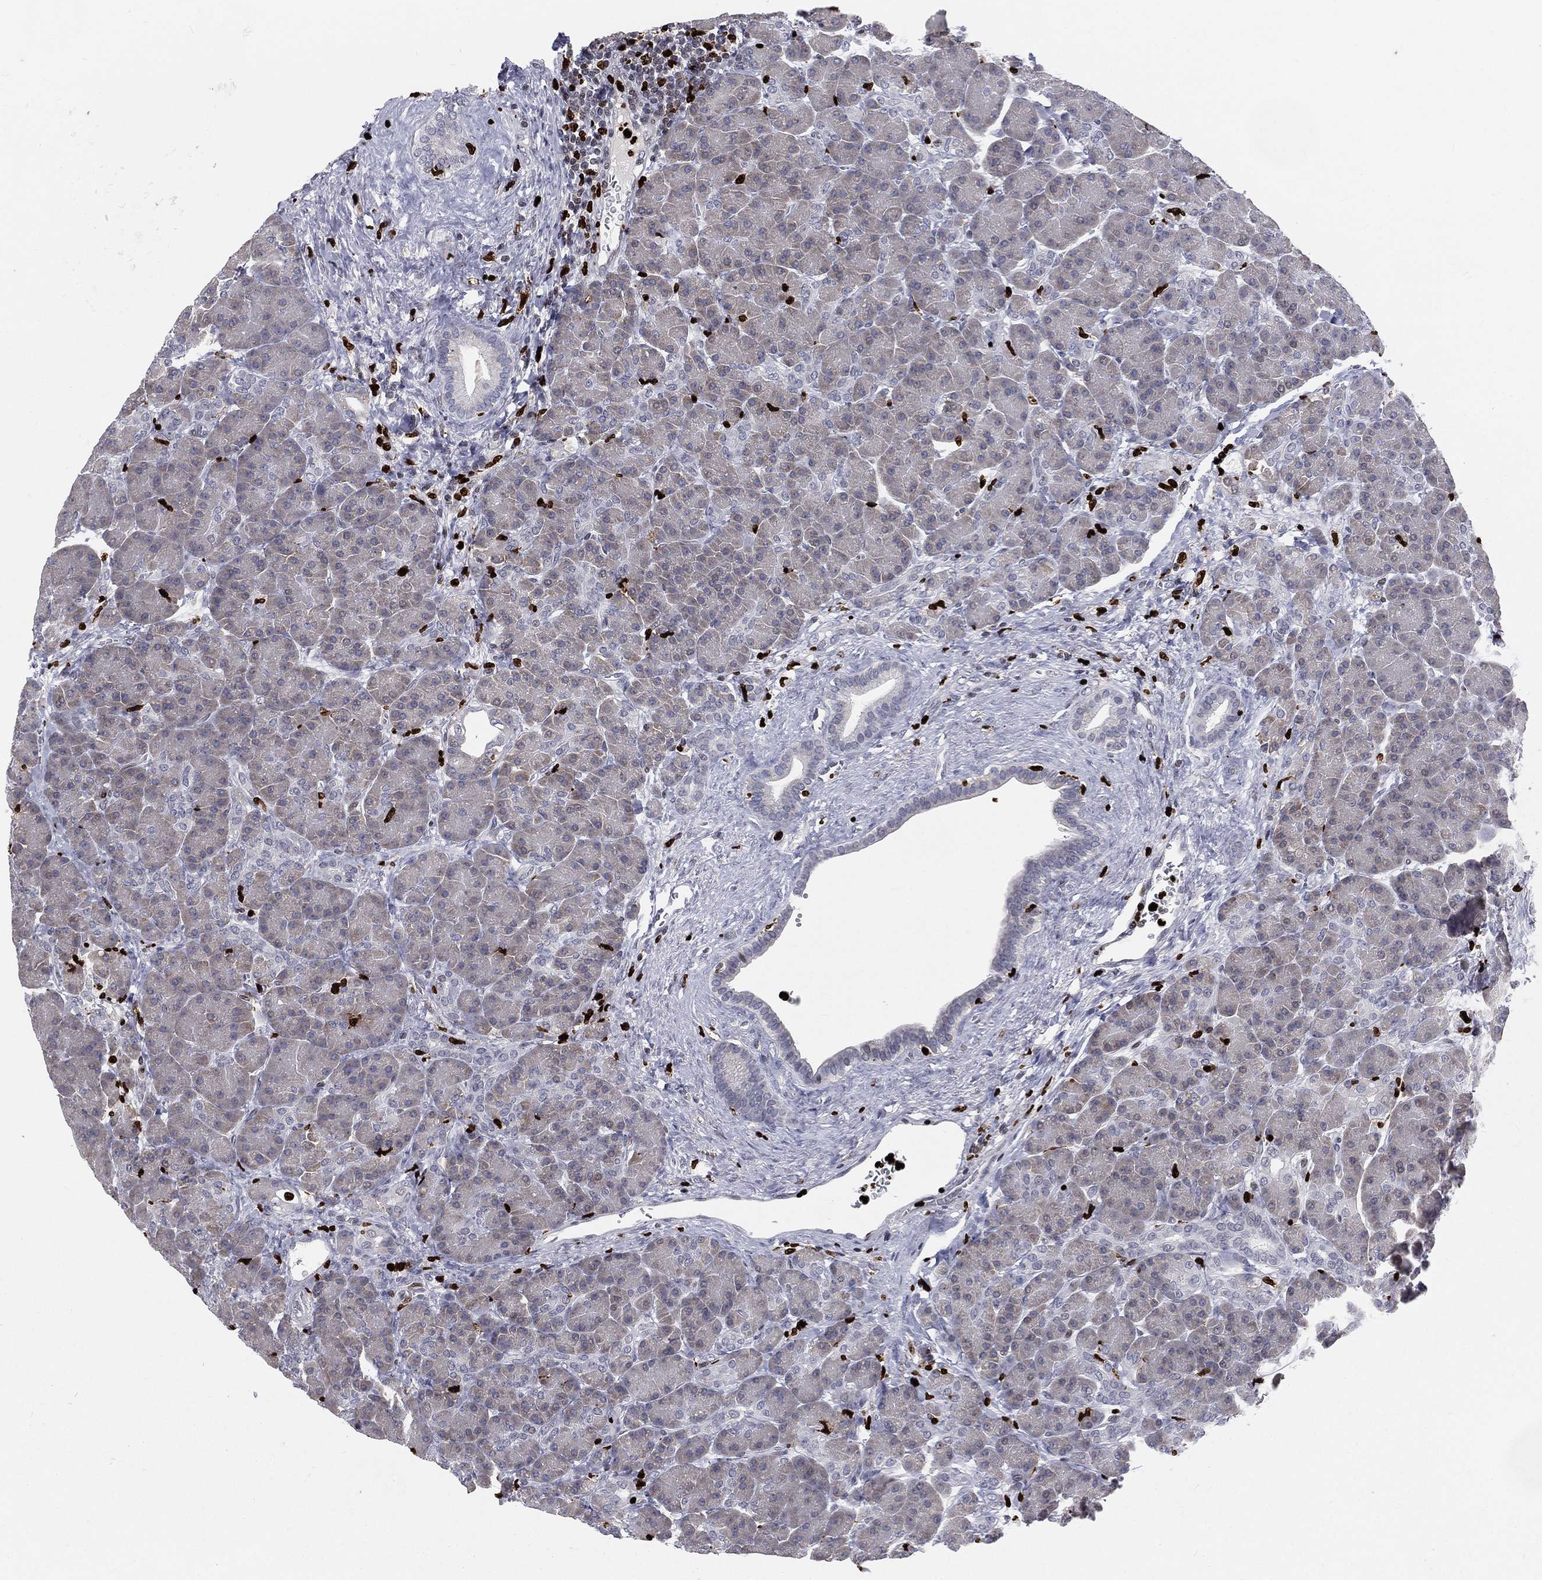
{"staining": {"intensity": "negative", "quantity": "none", "location": "none"}, "tissue": "pancreas", "cell_type": "Exocrine glandular cells", "image_type": "normal", "snomed": [{"axis": "morphology", "description": "Normal tissue, NOS"}, {"axis": "topography", "description": "Pancreas"}], "caption": "Immunohistochemical staining of unremarkable pancreas demonstrates no significant expression in exocrine glandular cells. The staining is performed using DAB (3,3'-diaminobenzidine) brown chromogen with nuclei counter-stained in using hematoxylin.", "gene": "MNDA", "patient": {"sex": "female", "age": 63}}